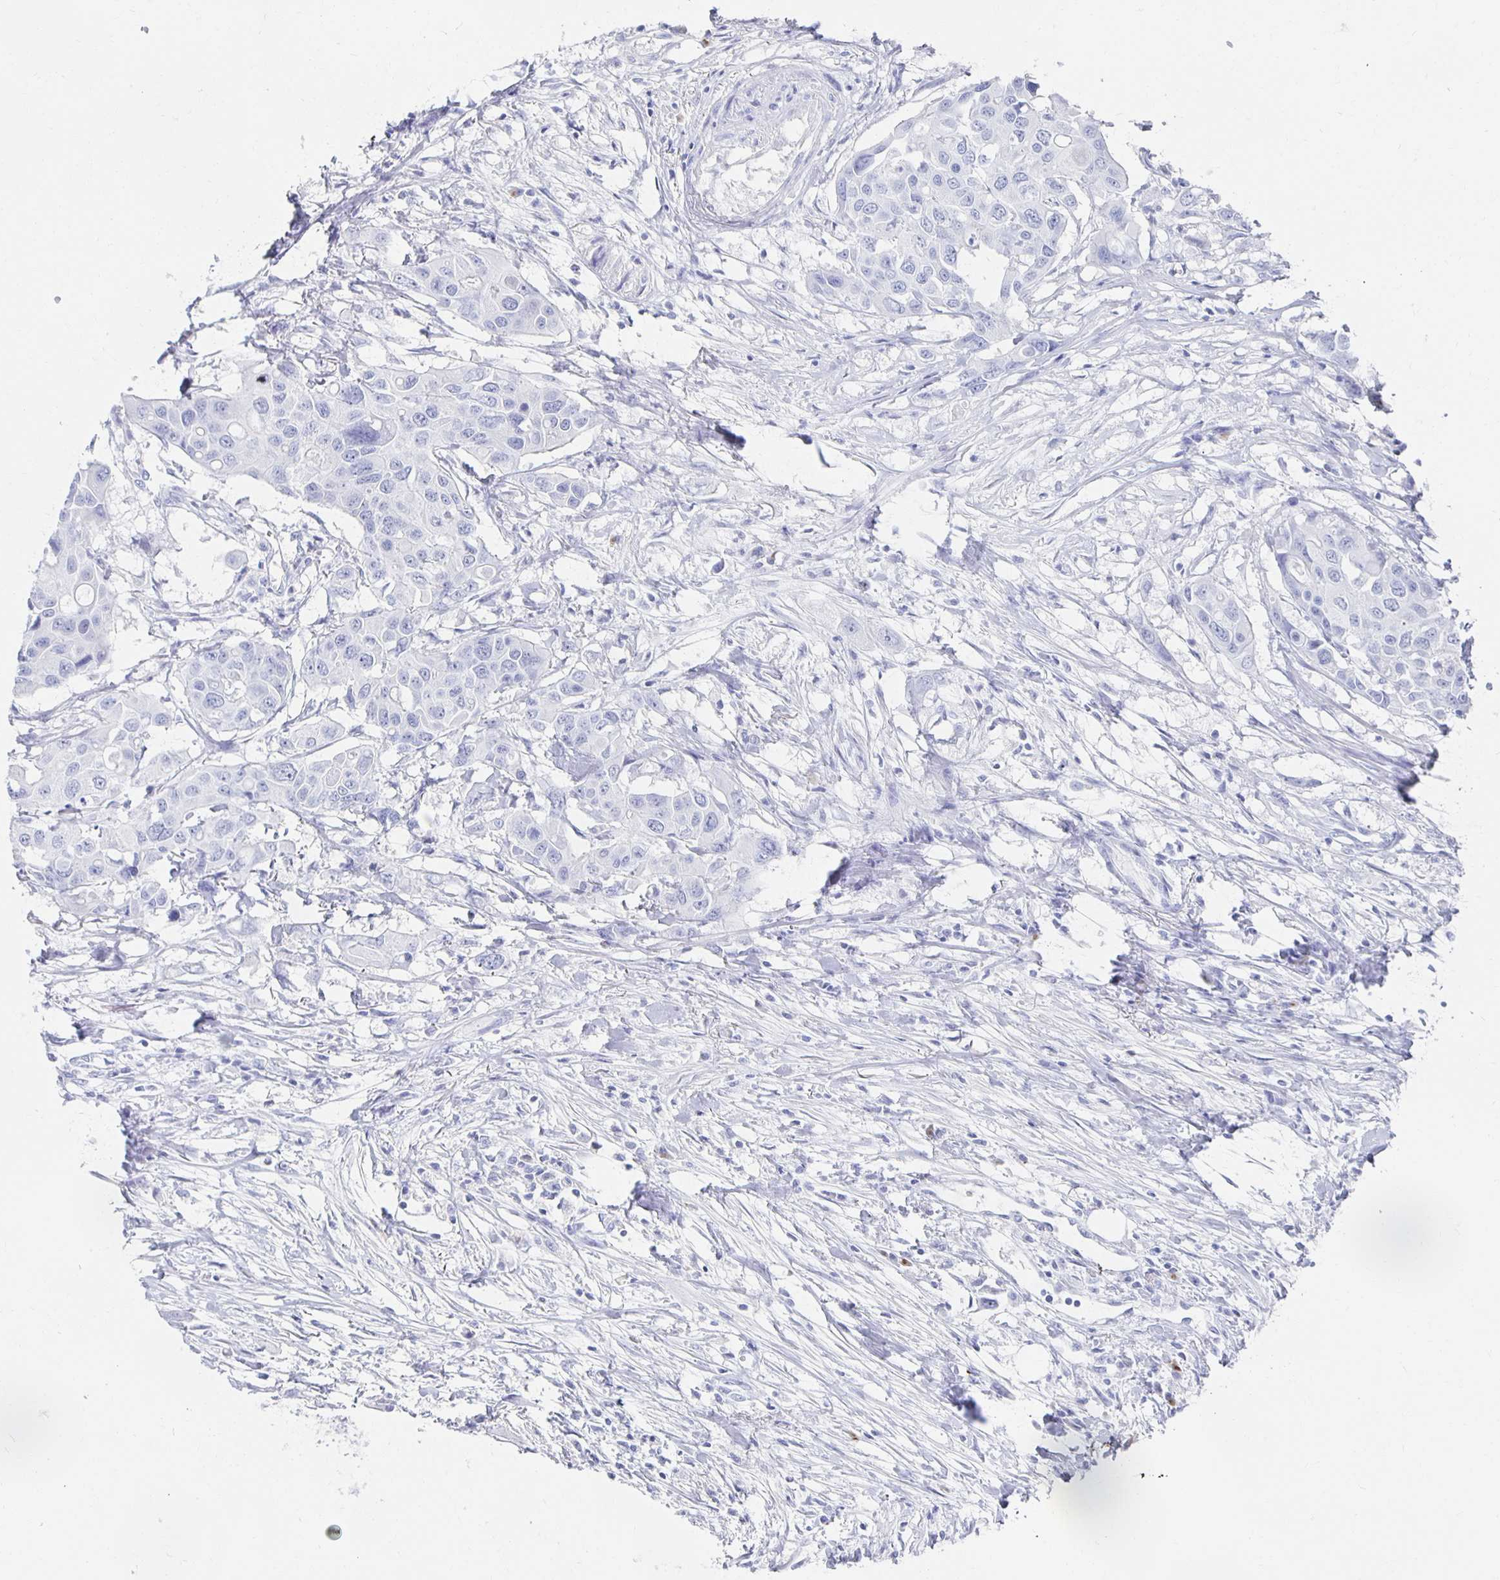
{"staining": {"intensity": "negative", "quantity": "none", "location": "none"}, "tissue": "colorectal cancer", "cell_type": "Tumor cells", "image_type": "cancer", "snomed": [{"axis": "morphology", "description": "Adenocarcinoma, NOS"}, {"axis": "topography", "description": "Colon"}], "caption": "Immunohistochemistry (IHC) of colorectal adenocarcinoma reveals no staining in tumor cells. The staining is performed using DAB brown chromogen with nuclei counter-stained in using hematoxylin.", "gene": "PRDM7", "patient": {"sex": "male", "age": 77}}